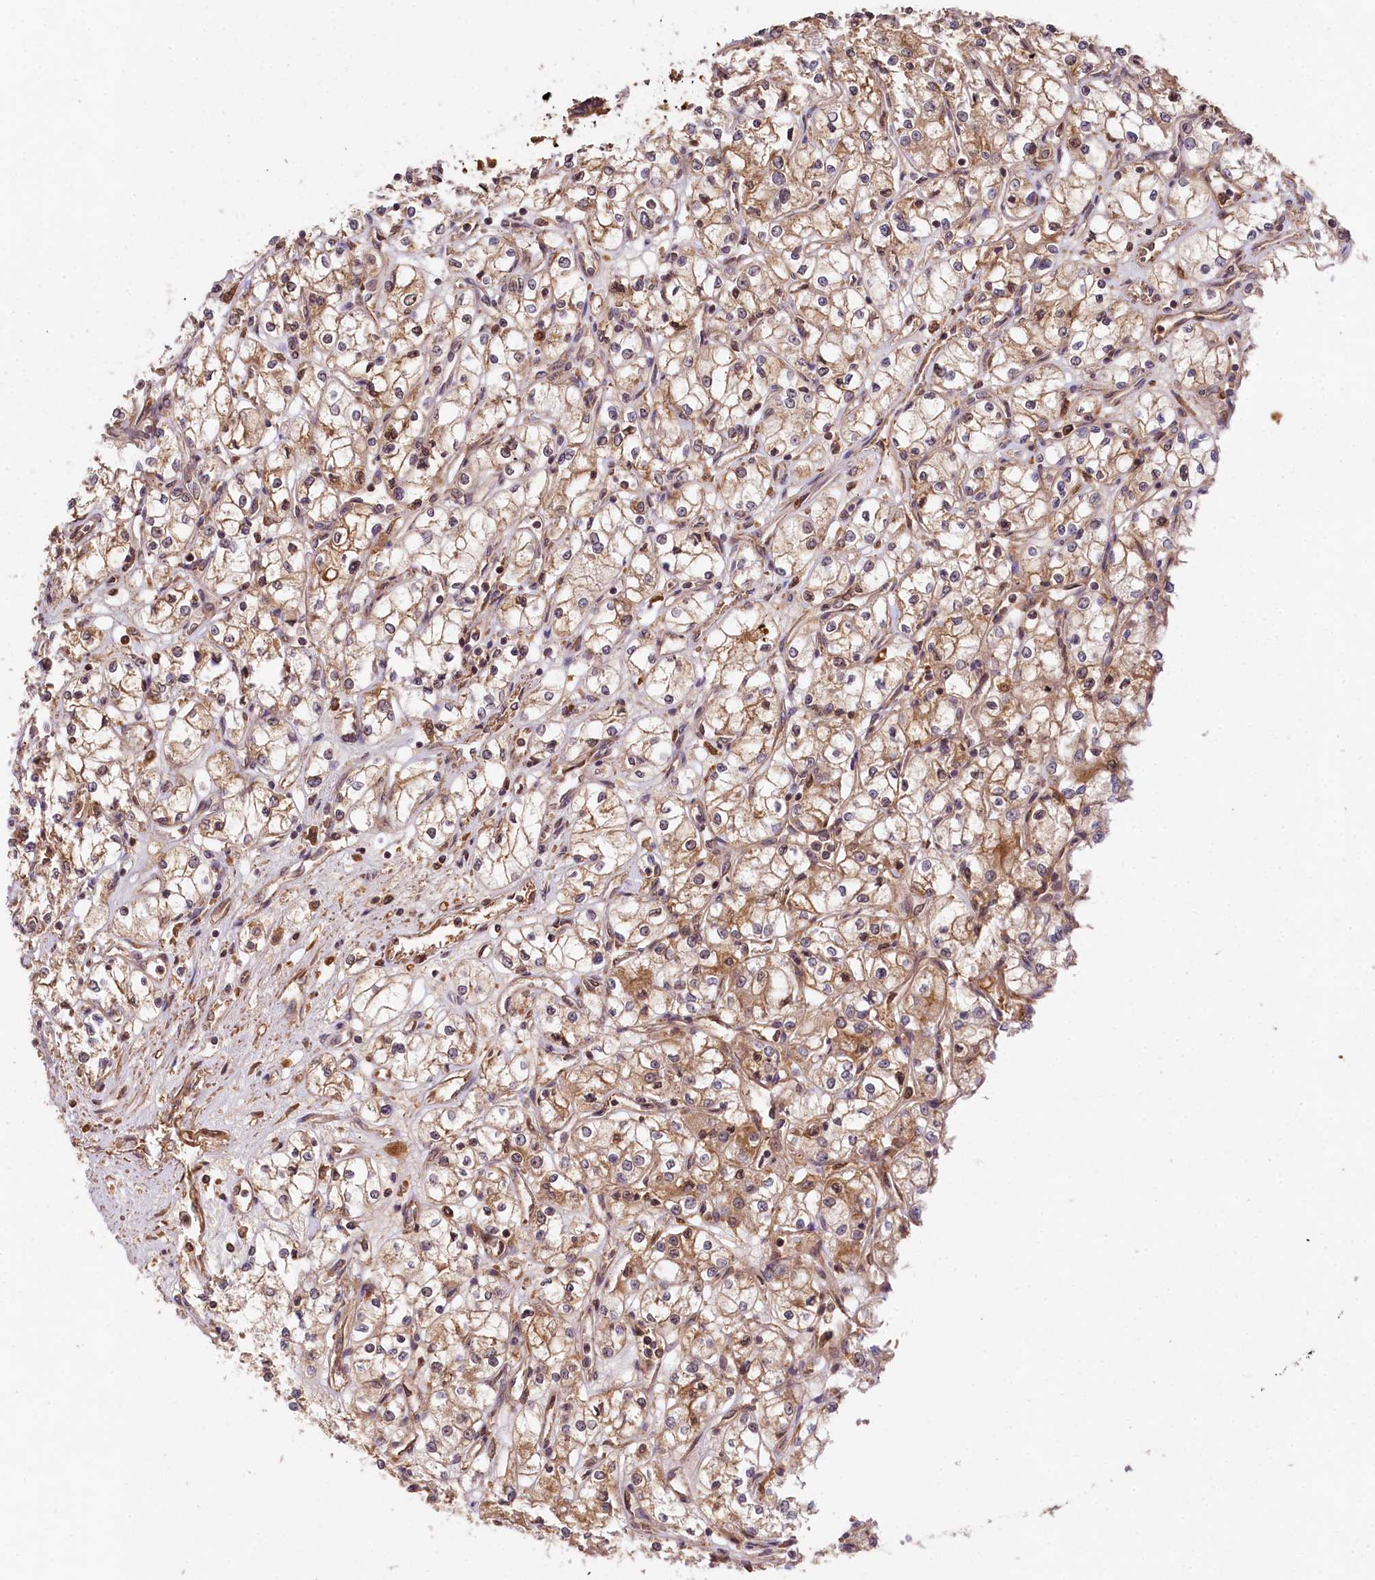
{"staining": {"intensity": "moderate", "quantity": ">75%", "location": "cytoplasmic/membranous"}, "tissue": "renal cancer", "cell_type": "Tumor cells", "image_type": "cancer", "snomed": [{"axis": "morphology", "description": "Adenocarcinoma, NOS"}, {"axis": "topography", "description": "Kidney"}], "caption": "High-magnification brightfield microscopy of renal cancer stained with DAB (3,3'-diaminobenzidine) (brown) and counterstained with hematoxylin (blue). tumor cells exhibit moderate cytoplasmic/membranous staining is identified in about>75% of cells.", "gene": "MCF2L2", "patient": {"sex": "male", "age": 59}}